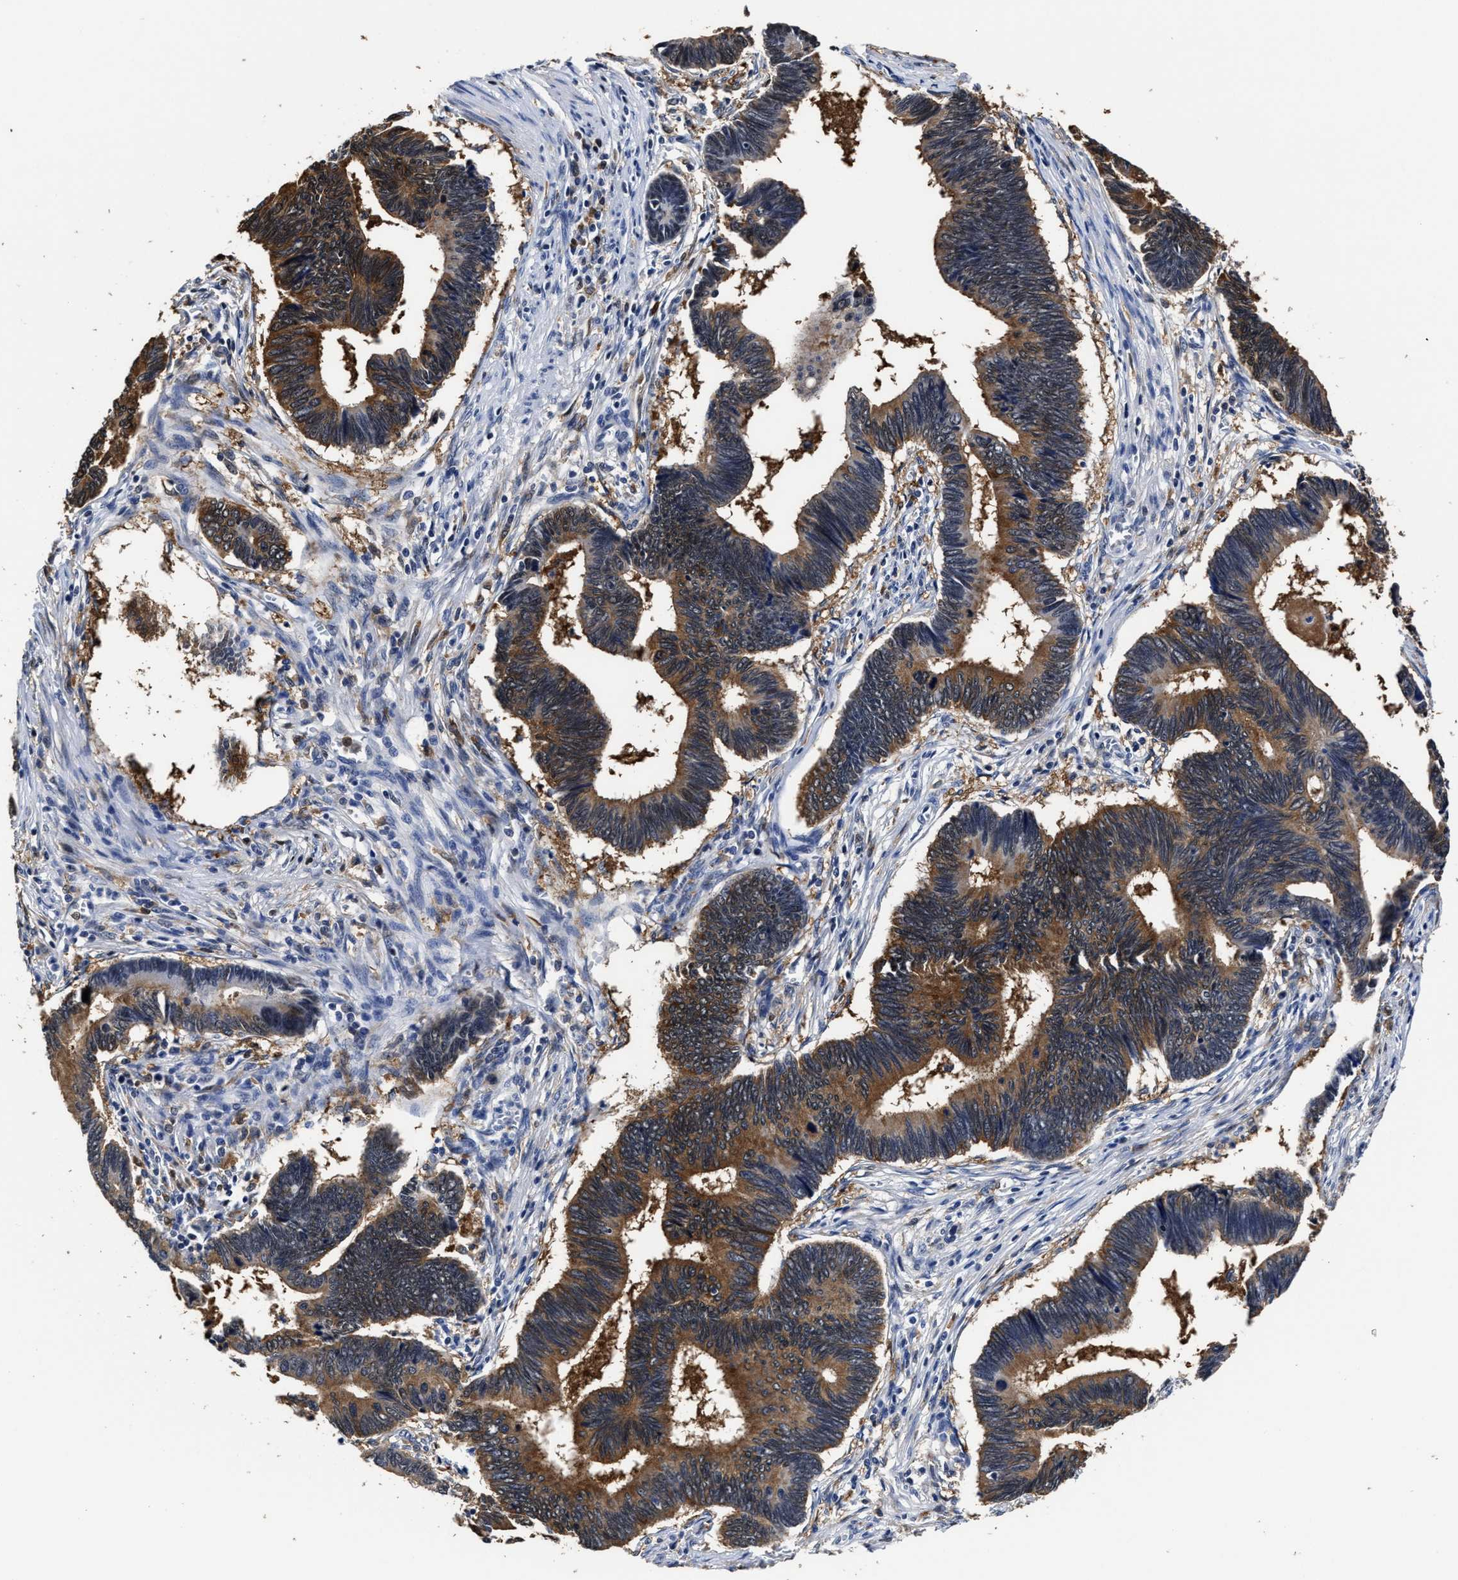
{"staining": {"intensity": "strong", "quantity": "25%-75%", "location": "cytoplasmic/membranous"}, "tissue": "pancreatic cancer", "cell_type": "Tumor cells", "image_type": "cancer", "snomed": [{"axis": "morphology", "description": "Adenocarcinoma, NOS"}, {"axis": "topography", "description": "Pancreas"}], "caption": "Adenocarcinoma (pancreatic) stained with a brown dye displays strong cytoplasmic/membranous positive expression in about 25%-75% of tumor cells.", "gene": "PRPF4B", "patient": {"sex": "female", "age": 70}}